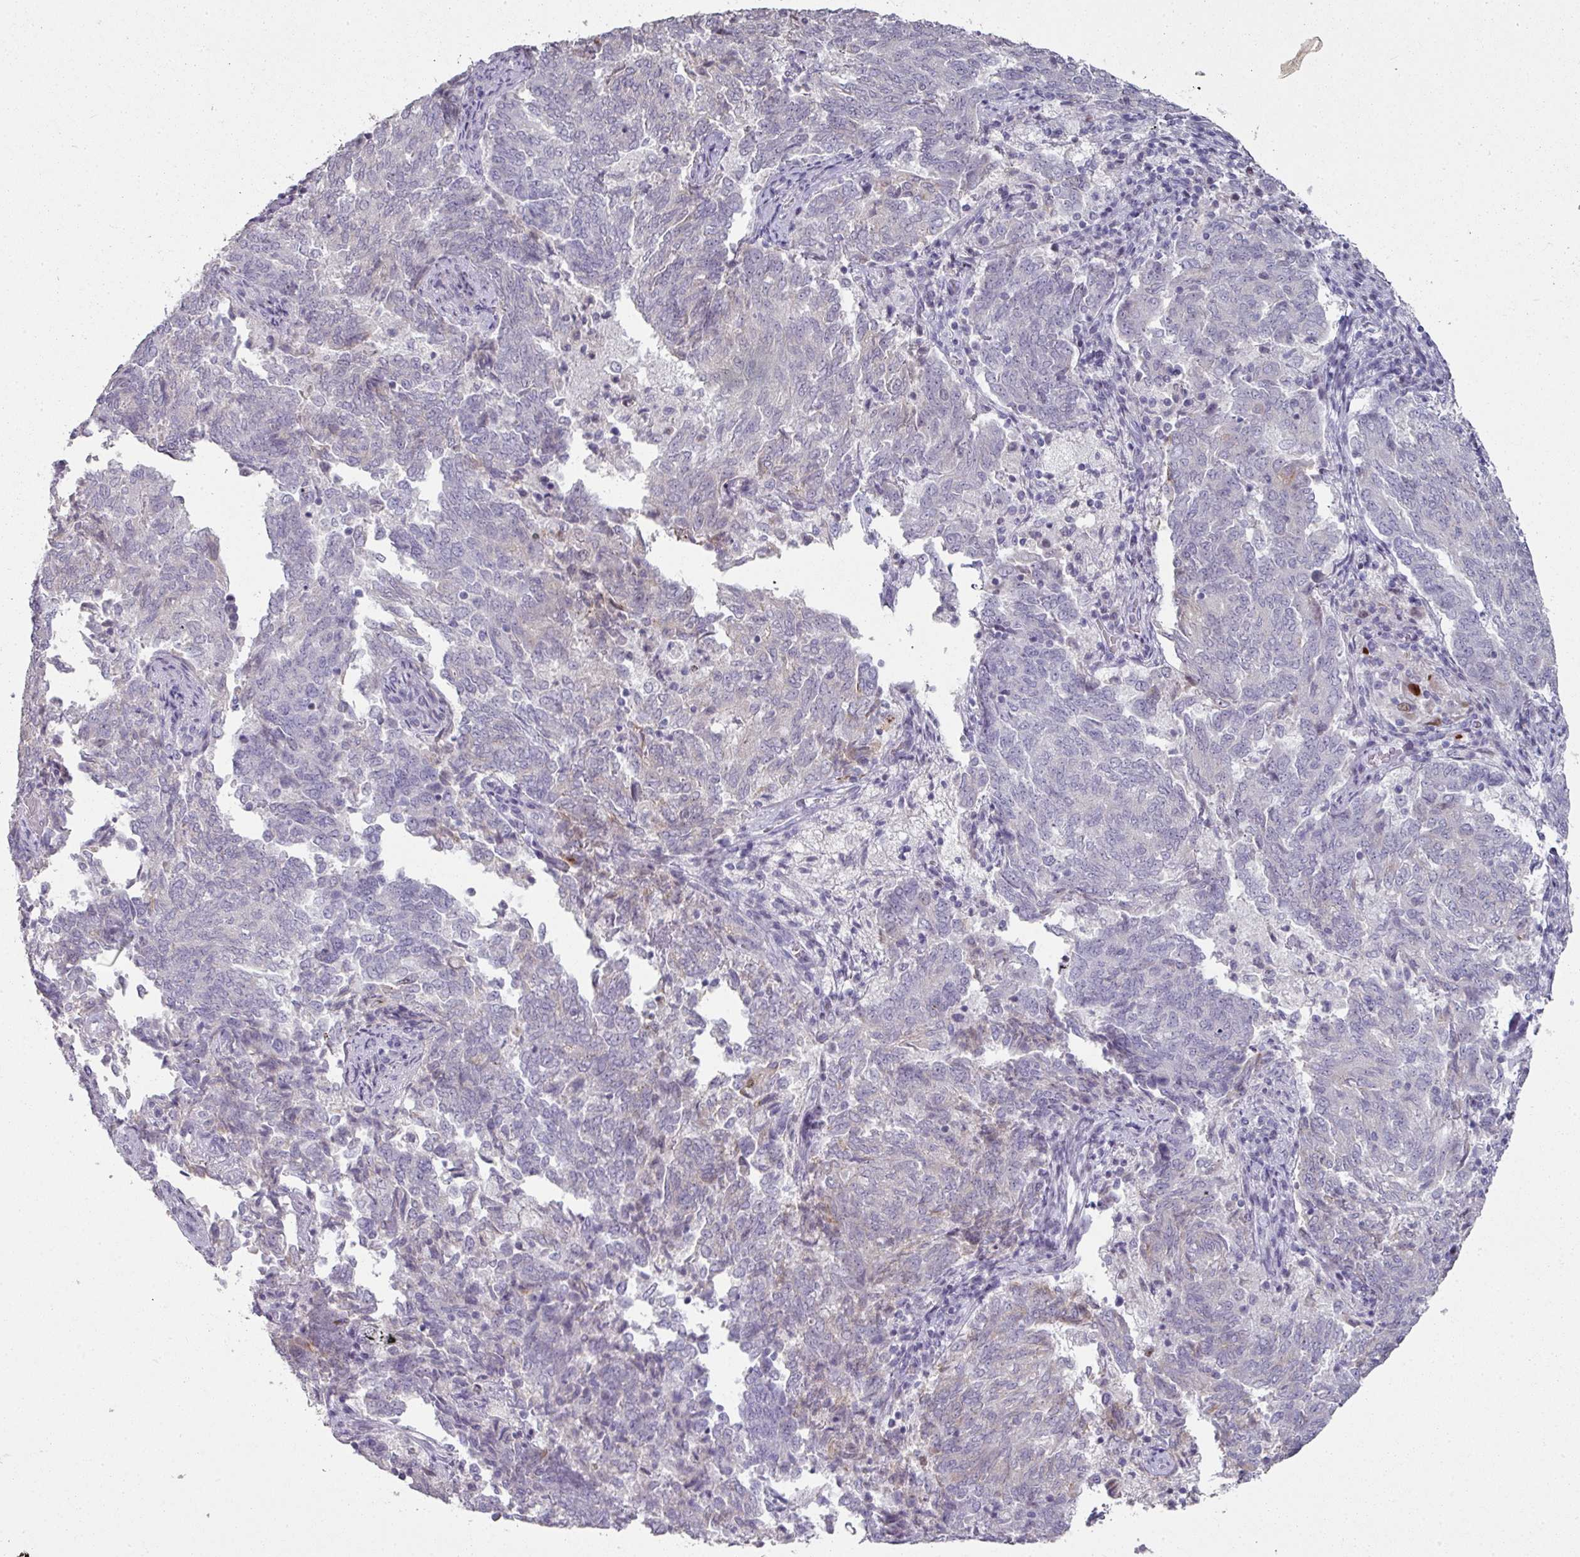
{"staining": {"intensity": "negative", "quantity": "none", "location": "none"}, "tissue": "endometrial cancer", "cell_type": "Tumor cells", "image_type": "cancer", "snomed": [{"axis": "morphology", "description": "Adenocarcinoma, NOS"}, {"axis": "topography", "description": "Endometrium"}], "caption": "An immunohistochemistry (IHC) micrograph of endometrial adenocarcinoma is shown. There is no staining in tumor cells of endometrial adenocarcinoma.", "gene": "GTF2H3", "patient": {"sex": "female", "age": 80}}